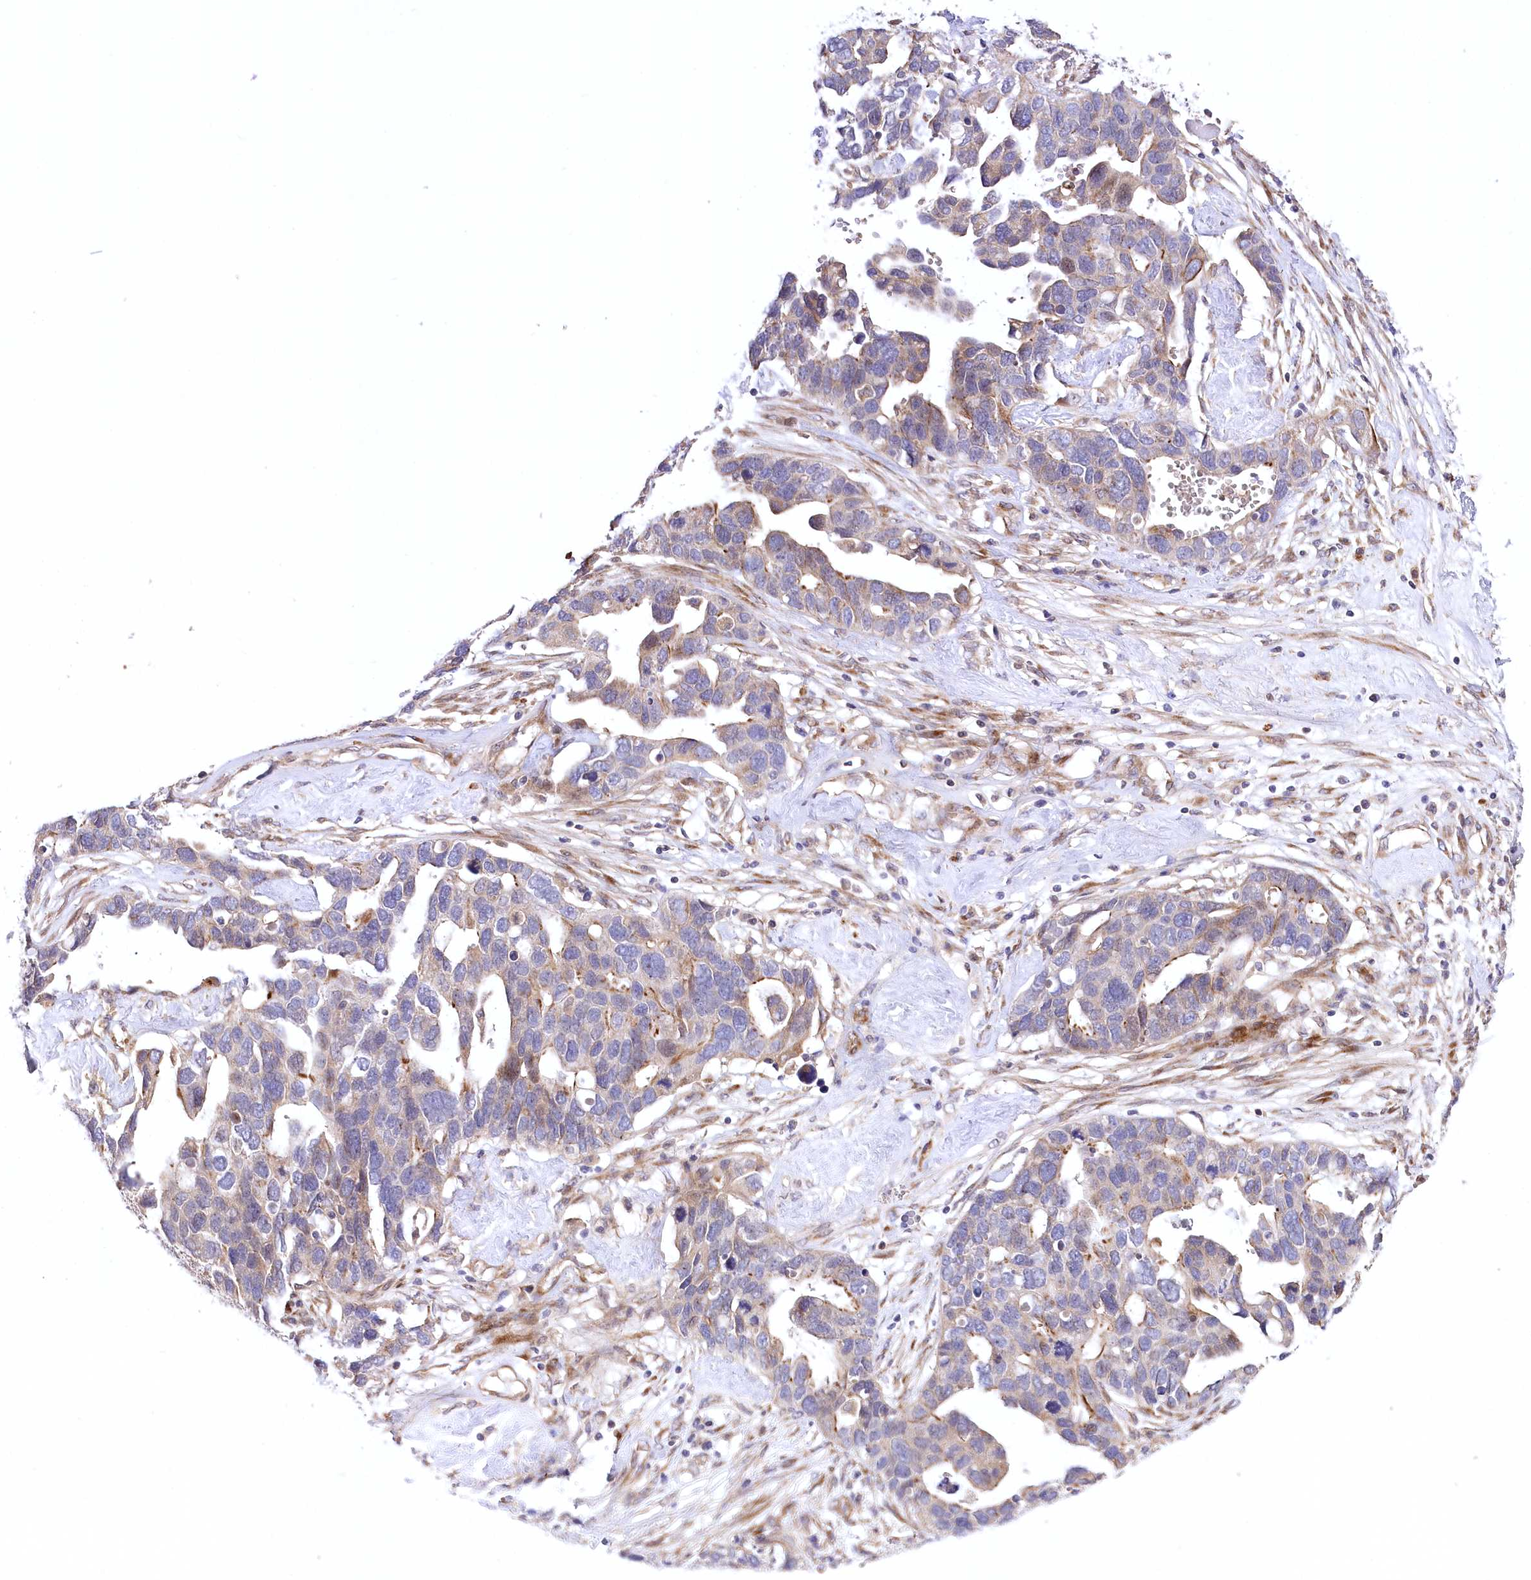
{"staining": {"intensity": "weak", "quantity": "25%-75%", "location": "cytoplasmic/membranous"}, "tissue": "ovarian cancer", "cell_type": "Tumor cells", "image_type": "cancer", "snomed": [{"axis": "morphology", "description": "Cystadenocarcinoma, serous, NOS"}, {"axis": "topography", "description": "Ovary"}], "caption": "Immunohistochemical staining of ovarian cancer exhibits weak cytoplasmic/membranous protein positivity in about 25%-75% of tumor cells.", "gene": "TRUB1", "patient": {"sex": "female", "age": 54}}